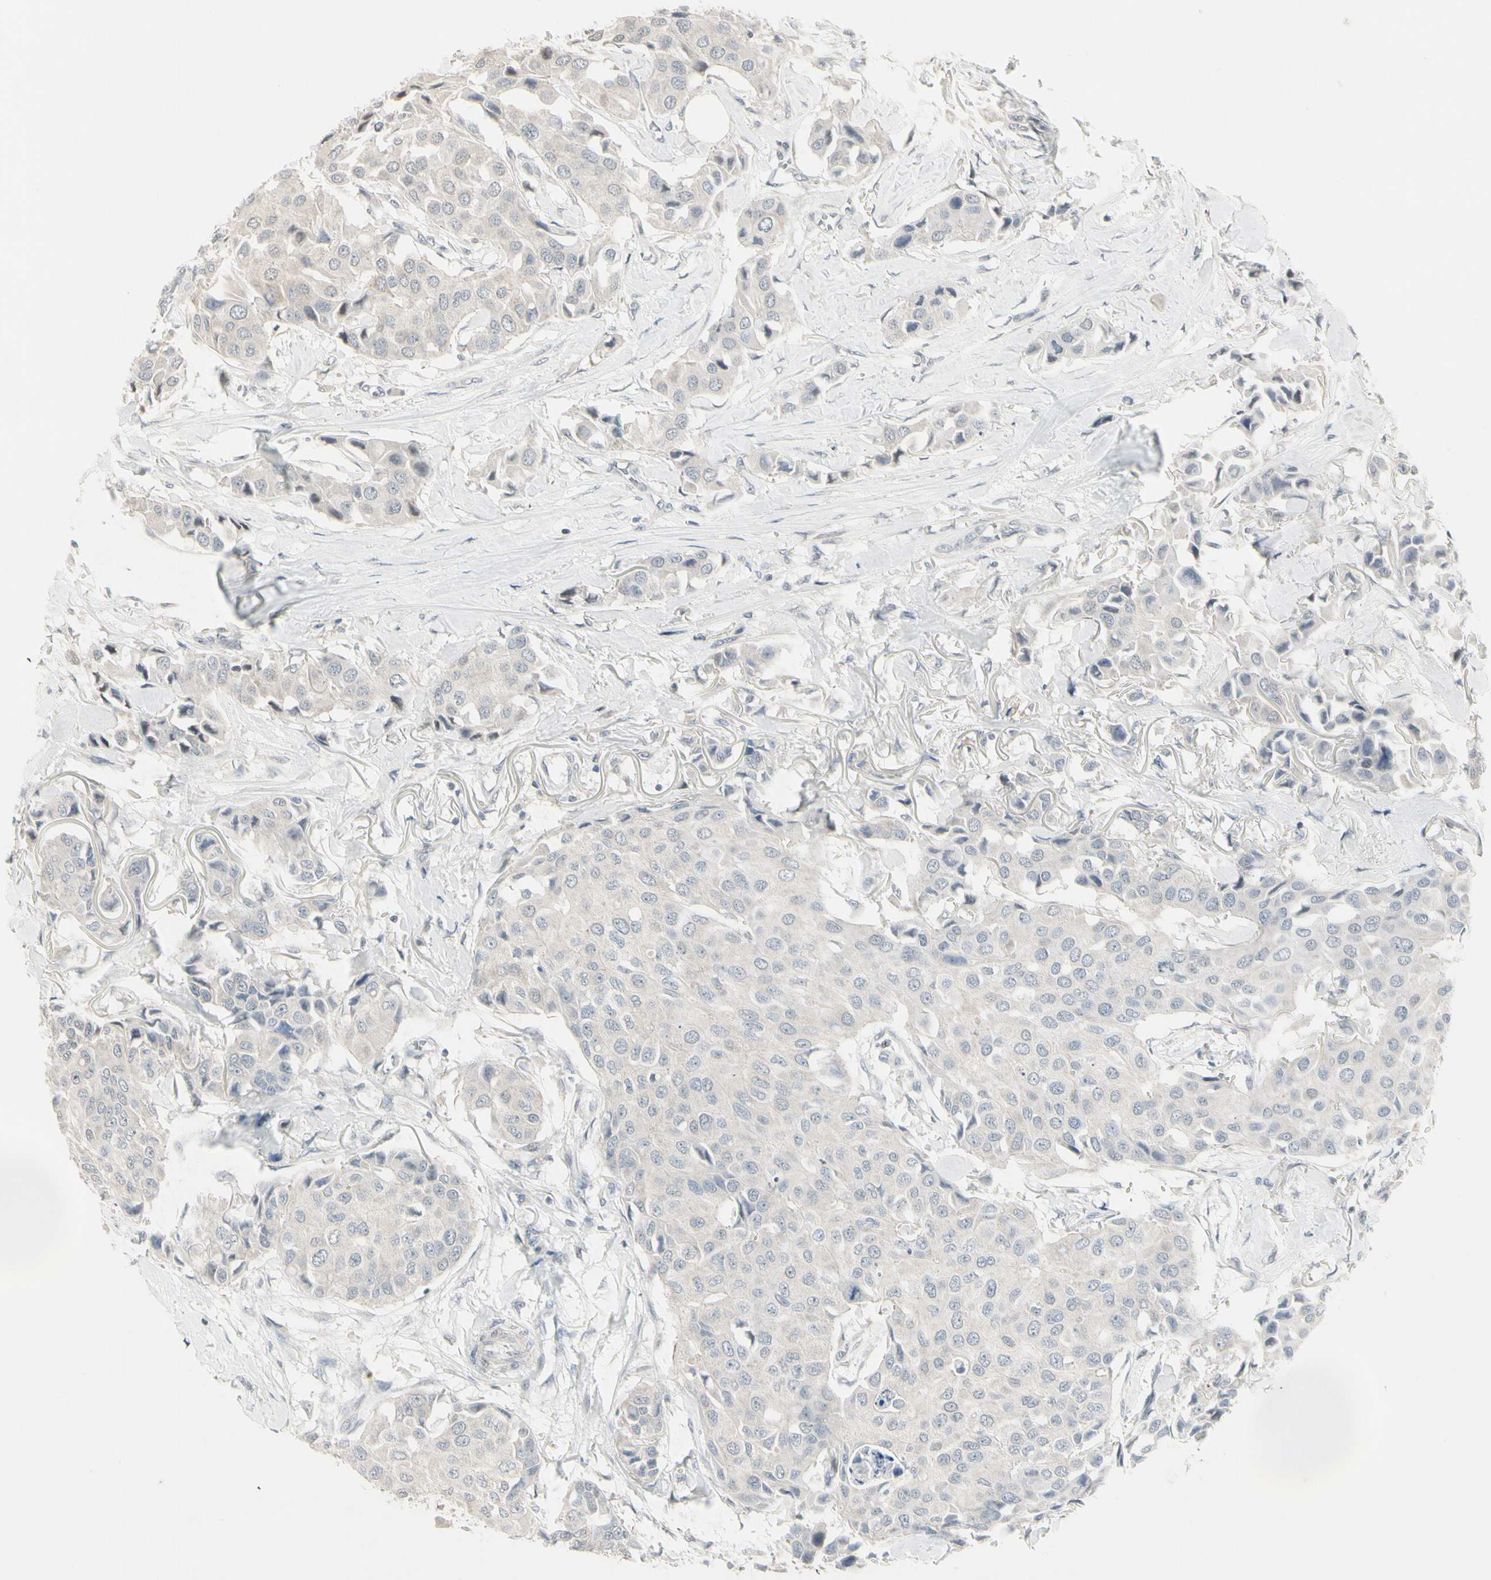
{"staining": {"intensity": "negative", "quantity": "none", "location": "none"}, "tissue": "breast cancer", "cell_type": "Tumor cells", "image_type": "cancer", "snomed": [{"axis": "morphology", "description": "Duct carcinoma"}, {"axis": "topography", "description": "Breast"}], "caption": "DAB (3,3'-diaminobenzidine) immunohistochemical staining of human intraductal carcinoma (breast) shows no significant positivity in tumor cells.", "gene": "DMPK", "patient": {"sex": "female", "age": 80}}